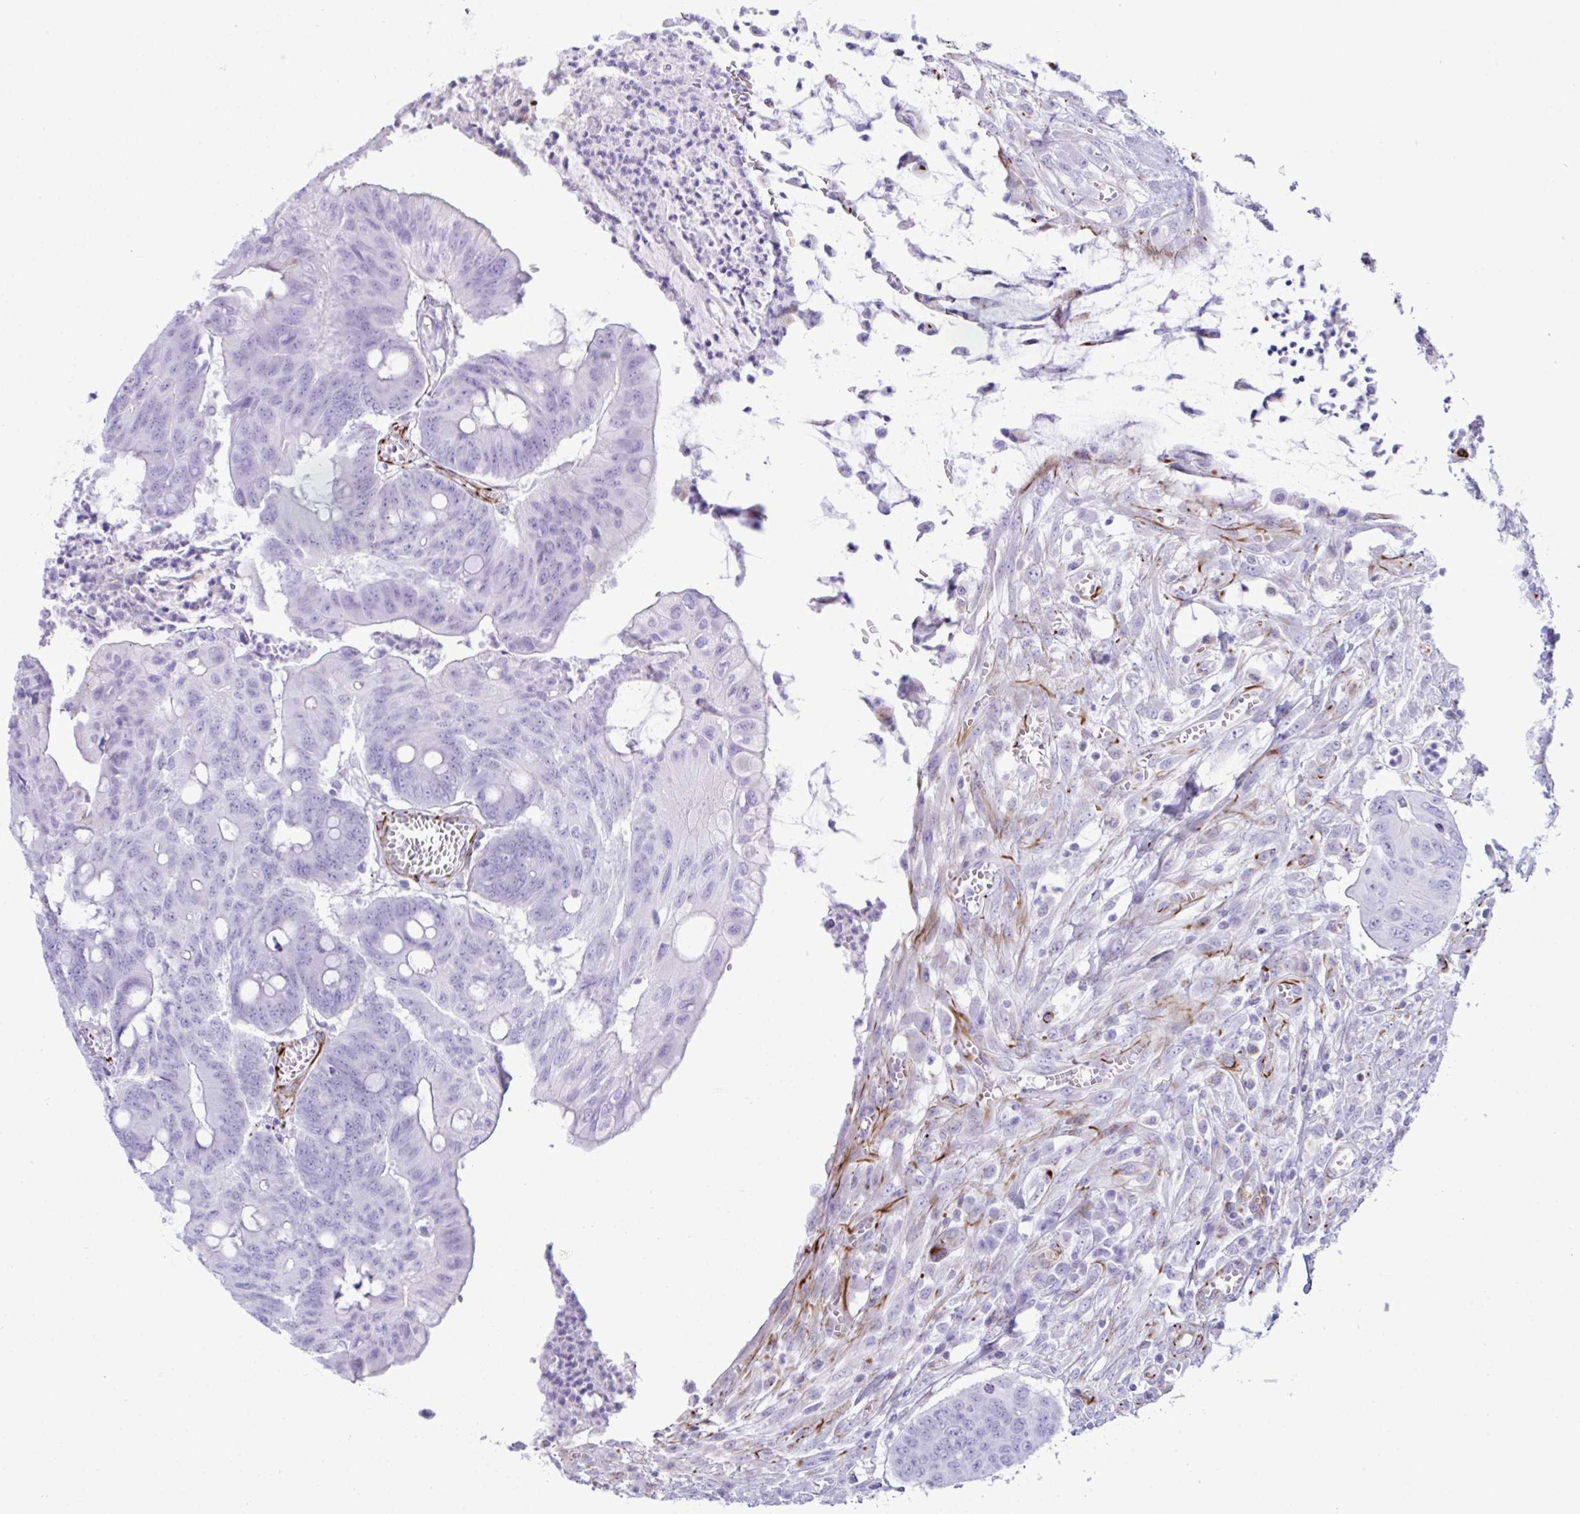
{"staining": {"intensity": "negative", "quantity": "none", "location": "none"}, "tissue": "colorectal cancer", "cell_type": "Tumor cells", "image_type": "cancer", "snomed": [{"axis": "morphology", "description": "Adenocarcinoma, NOS"}, {"axis": "topography", "description": "Colon"}], "caption": "Adenocarcinoma (colorectal) stained for a protein using IHC reveals no staining tumor cells.", "gene": "SMAD5", "patient": {"sex": "male", "age": 65}}